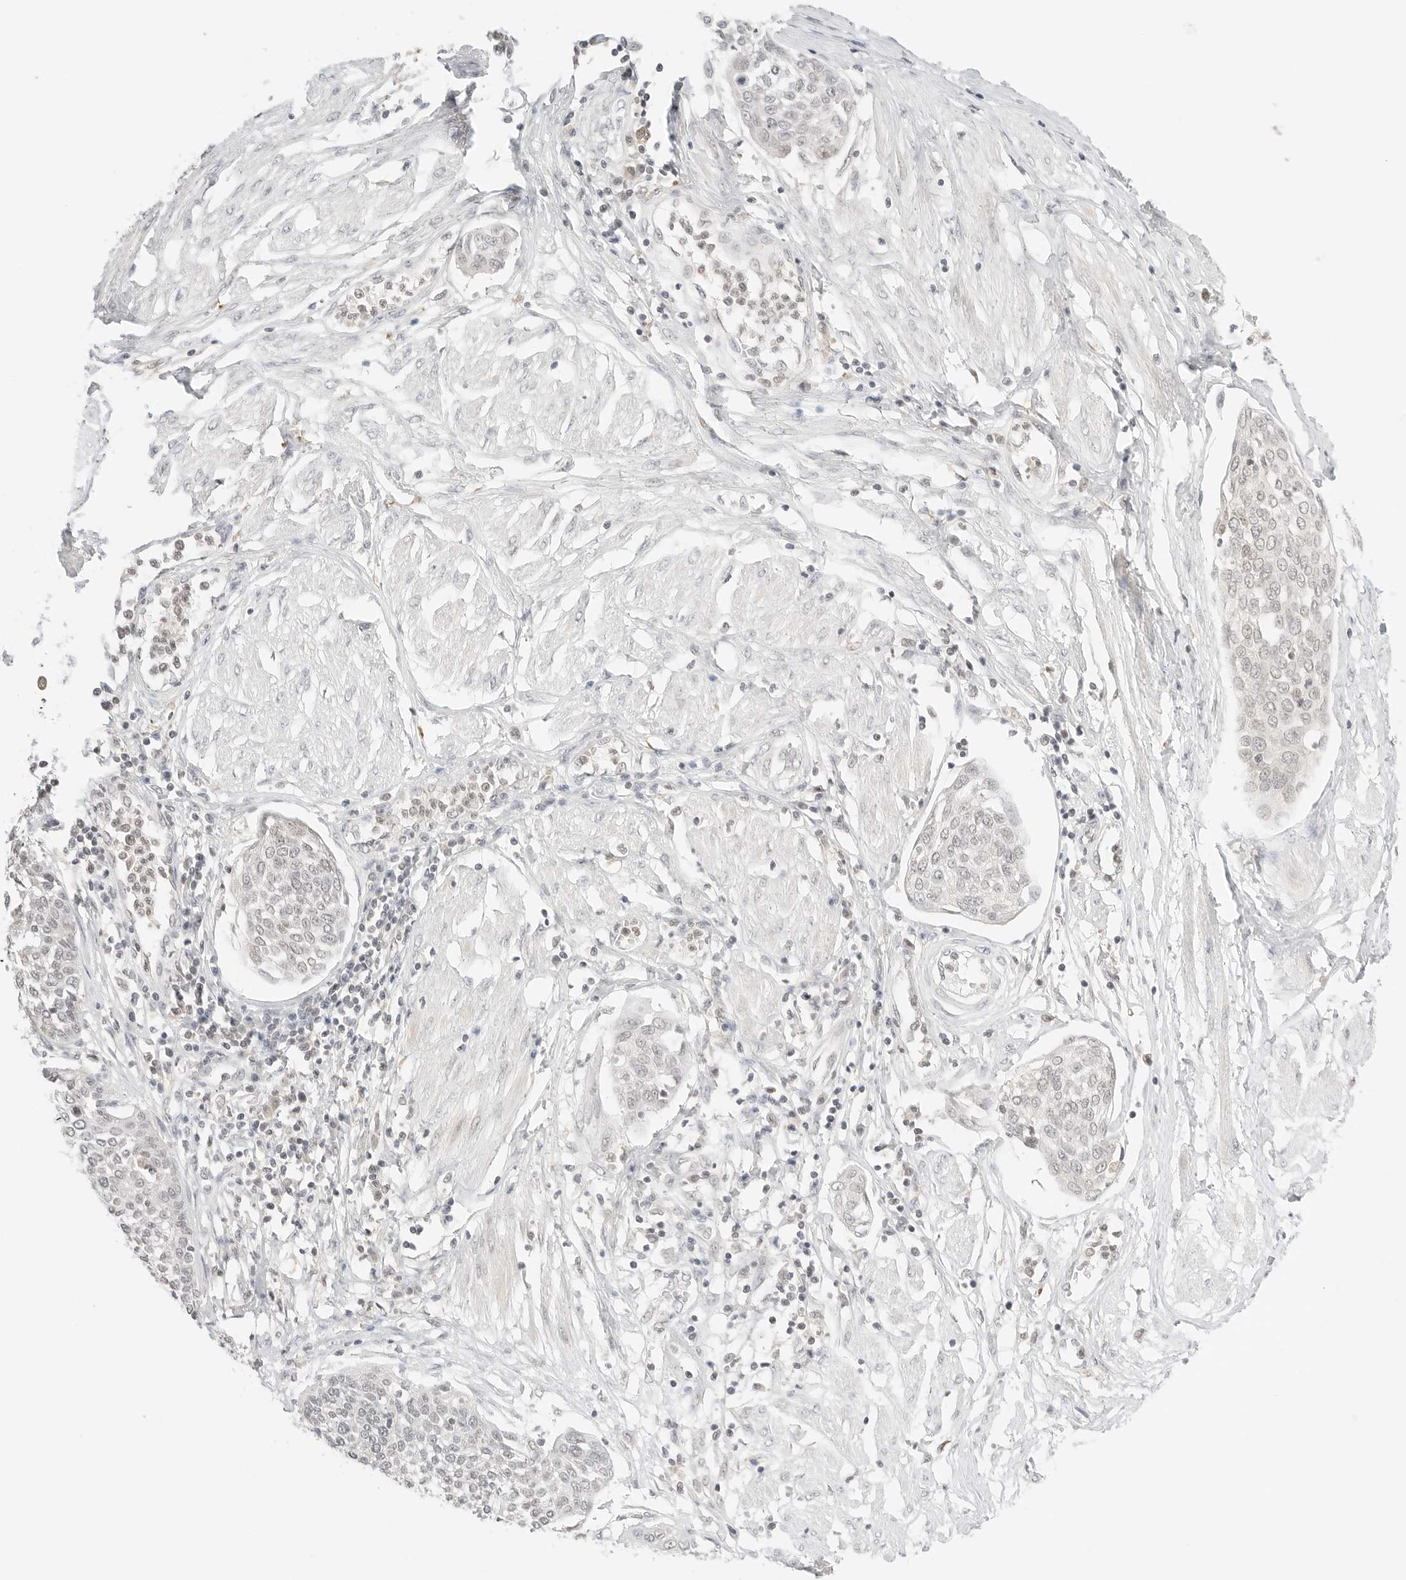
{"staining": {"intensity": "negative", "quantity": "none", "location": "none"}, "tissue": "cervical cancer", "cell_type": "Tumor cells", "image_type": "cancer", "snomed": [{"axis": "morphology", "description": "Squamous cell carcinoma, NOS"}, {"axis": "topography", "description": "Cervix"}], "caption": "Tumor cells show no significant expression in cervical cancer.", "gene": "RPS6KL1", "patient": {"sex": "female", "age": 34}}